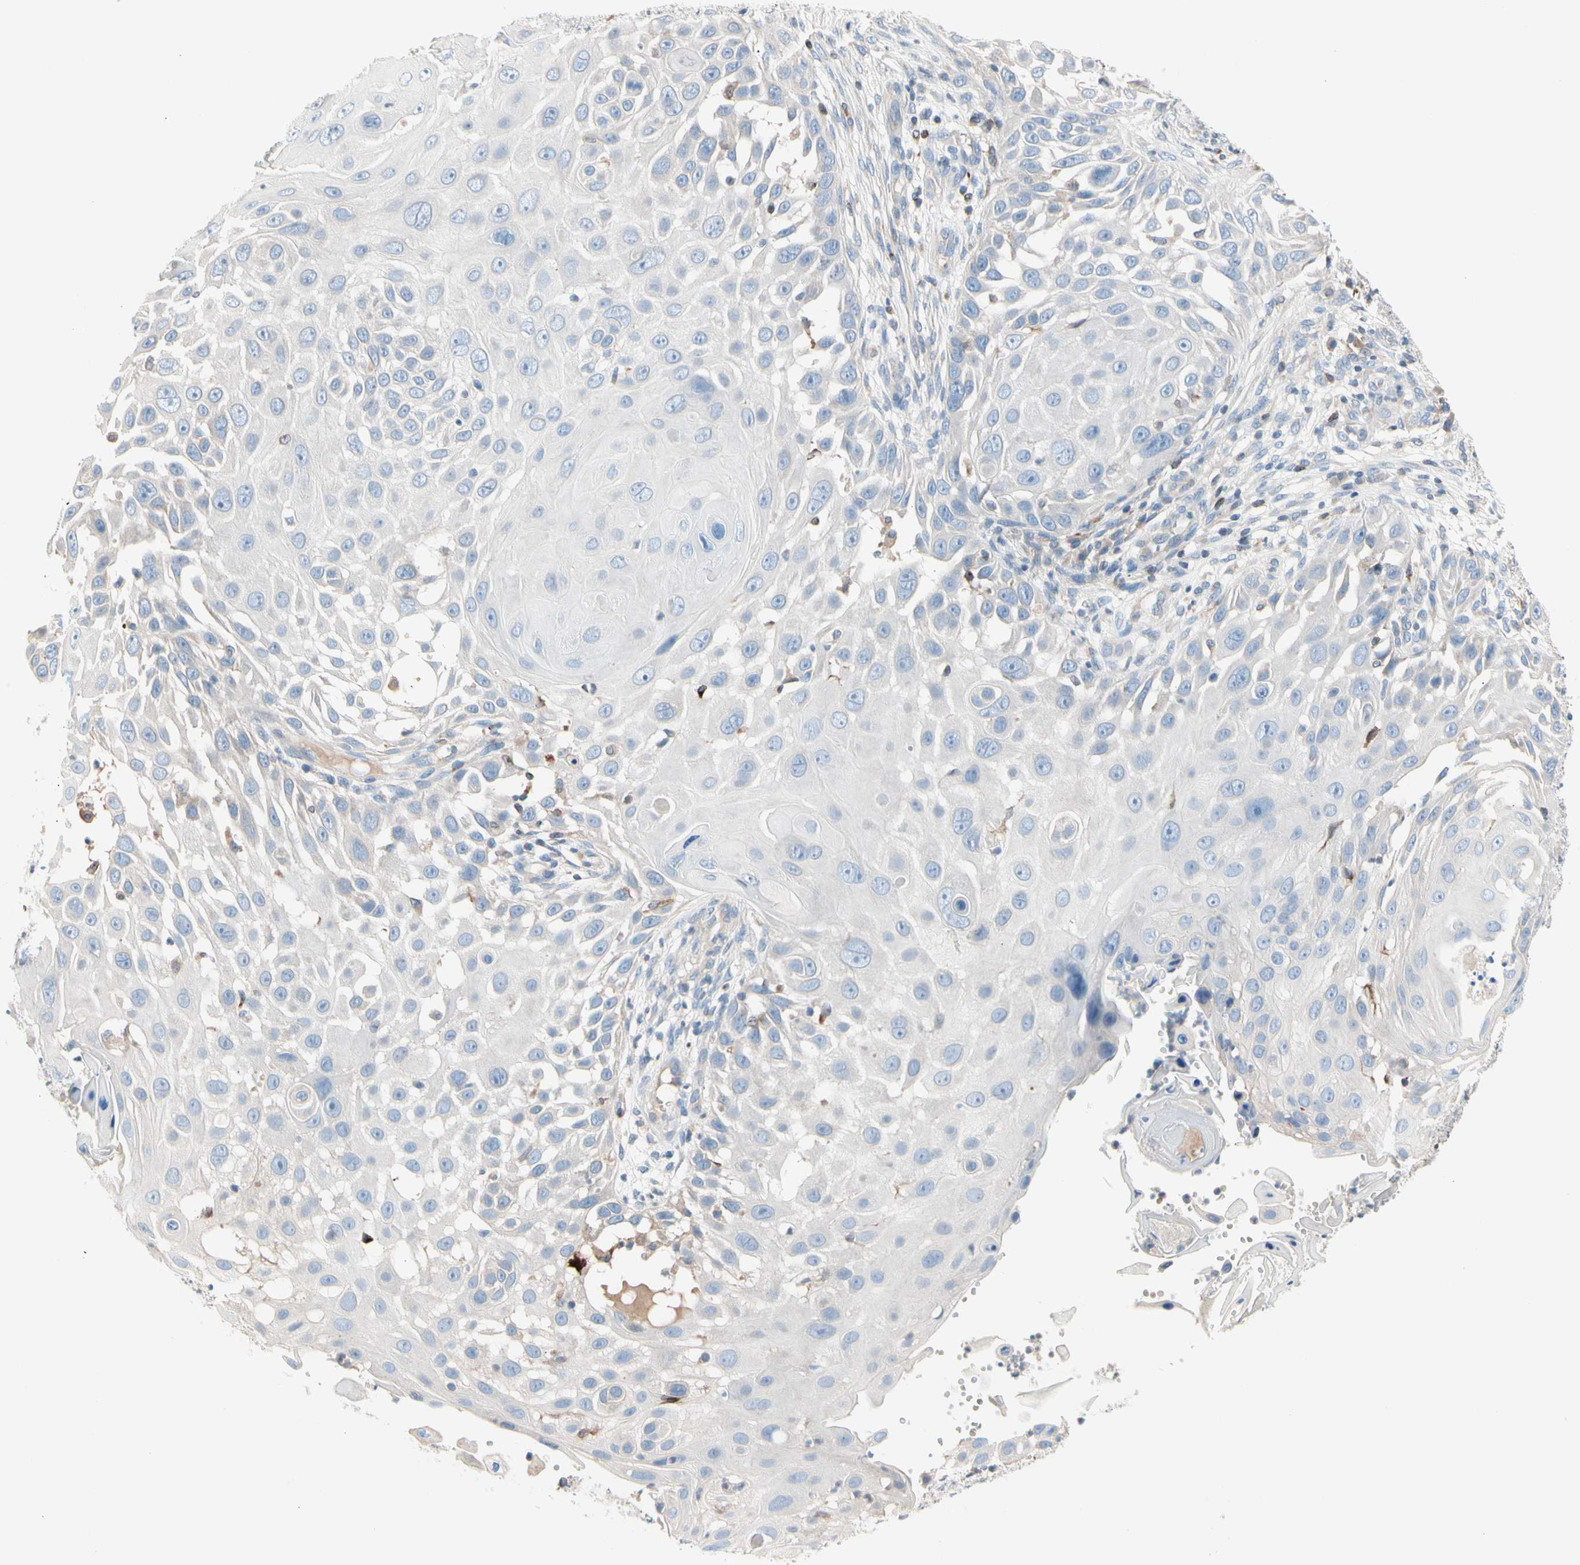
{"staining": {"intensity": "negative", "quantity": "none", "location": "none"}, "tissue": "skin cancer", "cell_type": "Tumor cells", "image_type": "cancer", "snomed": [{"axis": "morphology", "description": "Squamous cell carcinoma, NOS"}, {"axis": "topography", "description": "Skin"}], "caption": "Skin squamous cell carcinoma was stained to show a protein in brown. There is no significant positivity in tumor cells.", "gene": "MAP3K3", "patient": {"sex": "female", "age": 44}}